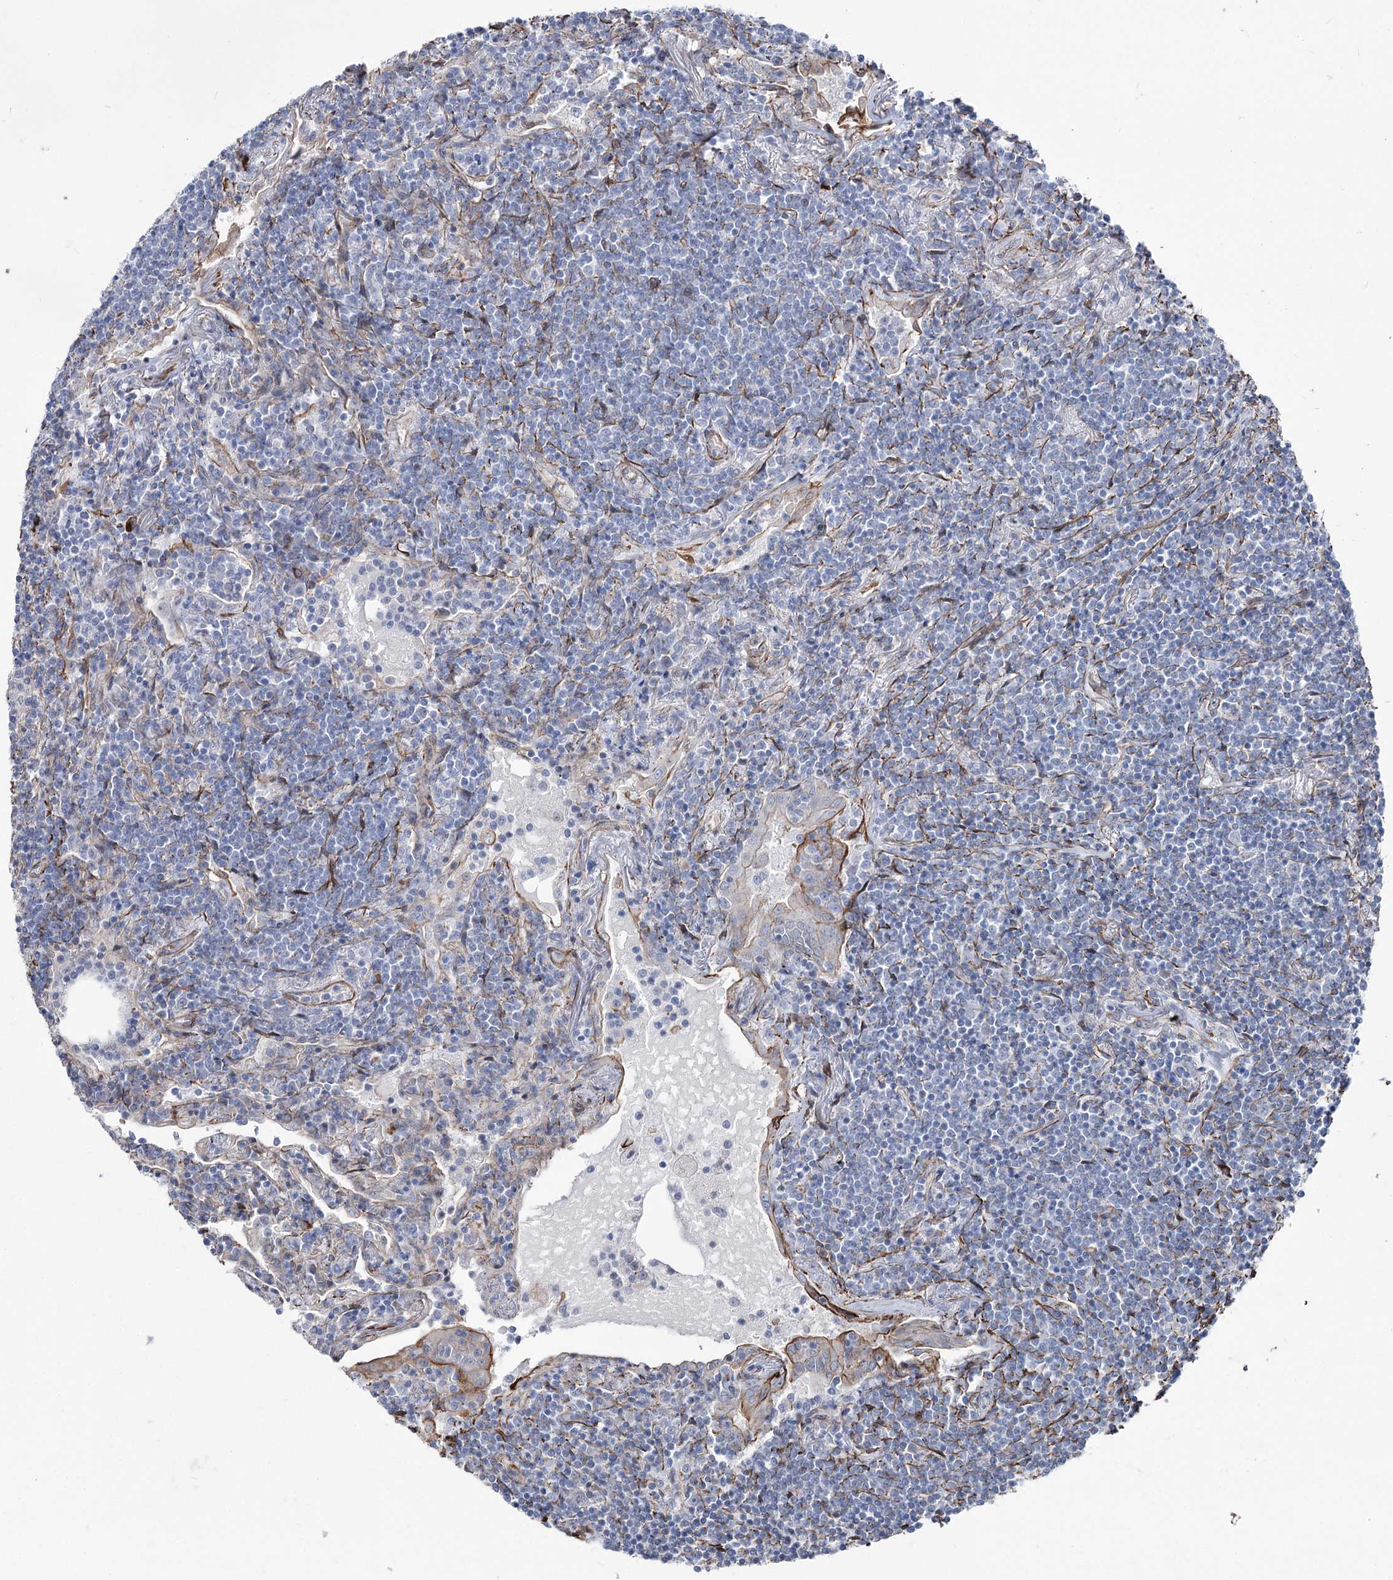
{"staining": {"intensity": "negative", "quantity": "none", "location": "none"}, "tissue": "lymphoma", "cell_type": "Tumor cells", "image_type": "cancer", "snomed": [{"axis": "morphology", "description": "Malignant lymphoma, non-Hodgkin's type, Low grade"}, {"axis": "topography", "description": "Lung"}], "caption": "IHC micrograph of low-grade malignant lymphoma, non-Hodgkin's type stained for a protein (brown), which exhibits no staining in tumor cells.", "gene": "ARHGAP20", "patient": {"sex": "female", "age": 71}}